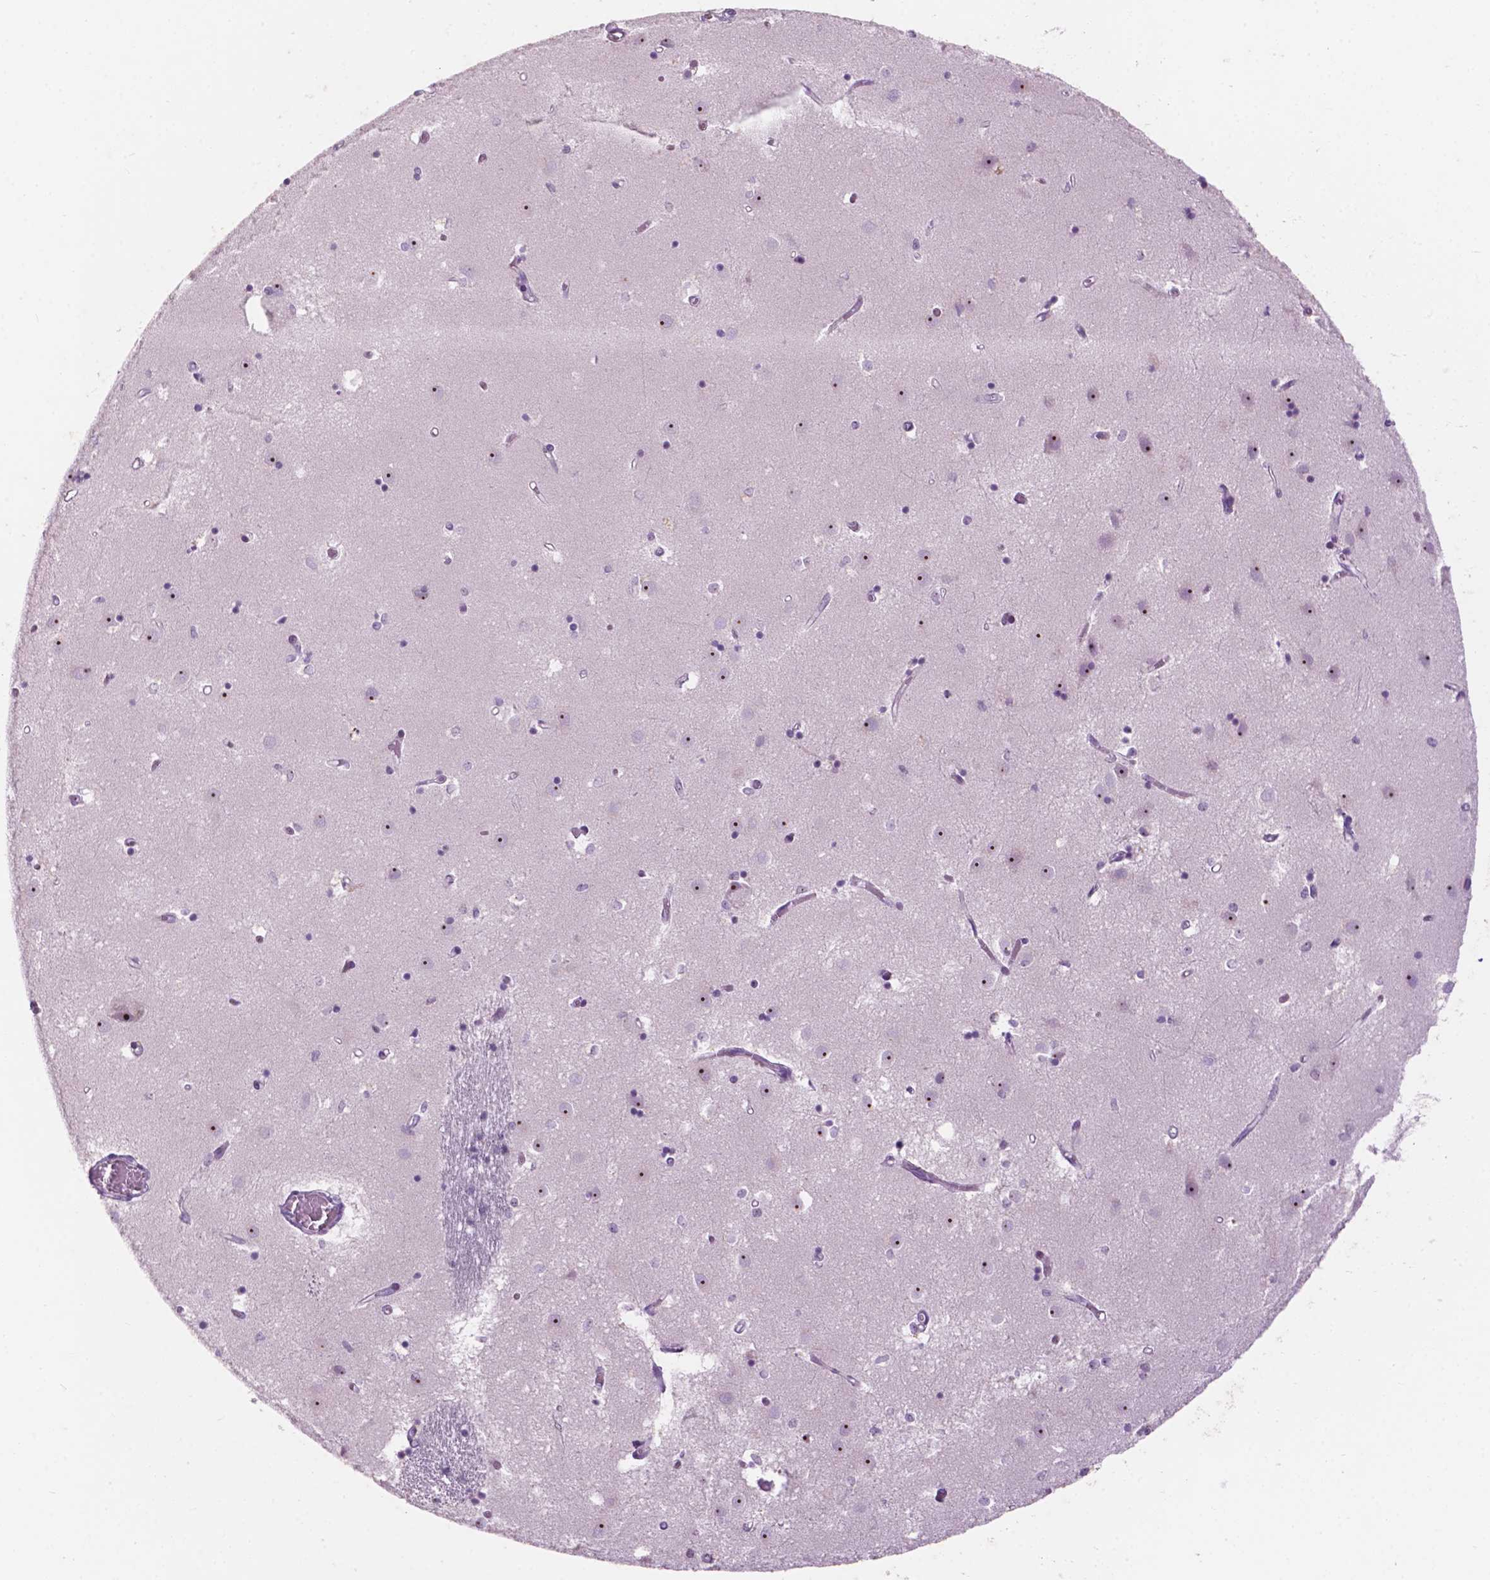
{"staining": {"intensity": "negative", "quantity": "none", "location": "none"}, "tissue": "caudate", "cell_type": "Glial cells", "image_type": "normal", "snomed": [{"axis": "morphology", "description": "Normal tissue, NOS"}, {"axis": "topography", "description": "Lateral ventricle wall"}], "caption": "DAB (3,3'-diaminobenzidine) immunohistochemical staining of unremarkable caudate shows no significant expression in glial cells.", "gene": "ZNF853", "patient": {"sex": "male", "age": 54}}